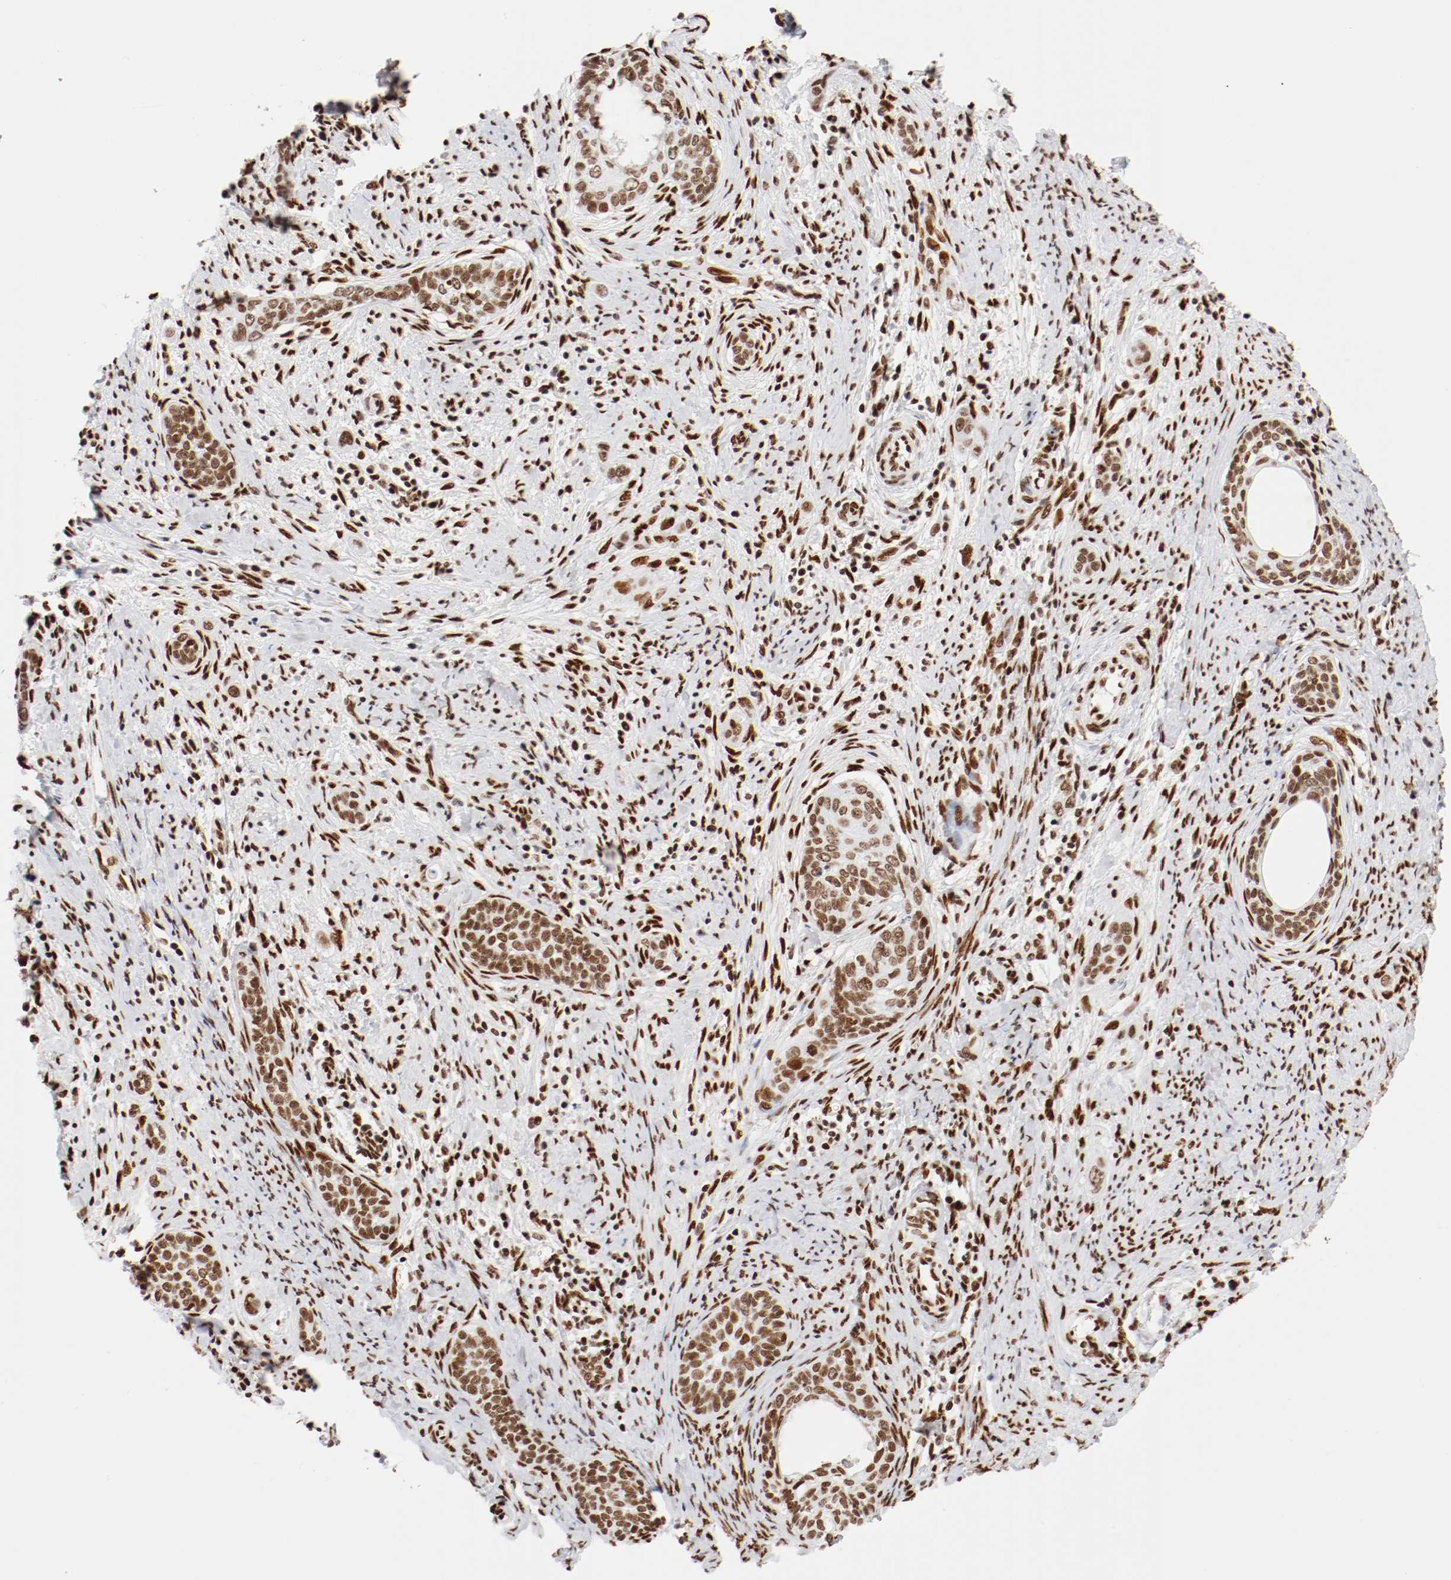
{"staining": {"intensity": "moderate", "quantity": ">75%", "location": "nuclear"}, "tissue": "cervical cancer", "cell_type": "Tumor cells", "image_type": "cancer", "snomed": [{"axis": "morphology", "description": "Squamous cell carcinoma, NOS"}, {"axis": "topography", "description": "Cervix"}], "caption": "A brown stain highlights moderate nuclear staining of a protein in human squamous cell carcinoma (cervical) tumor cells.", "gene": "CTBP1", "patient": {"sex": "female", "age": 33}}